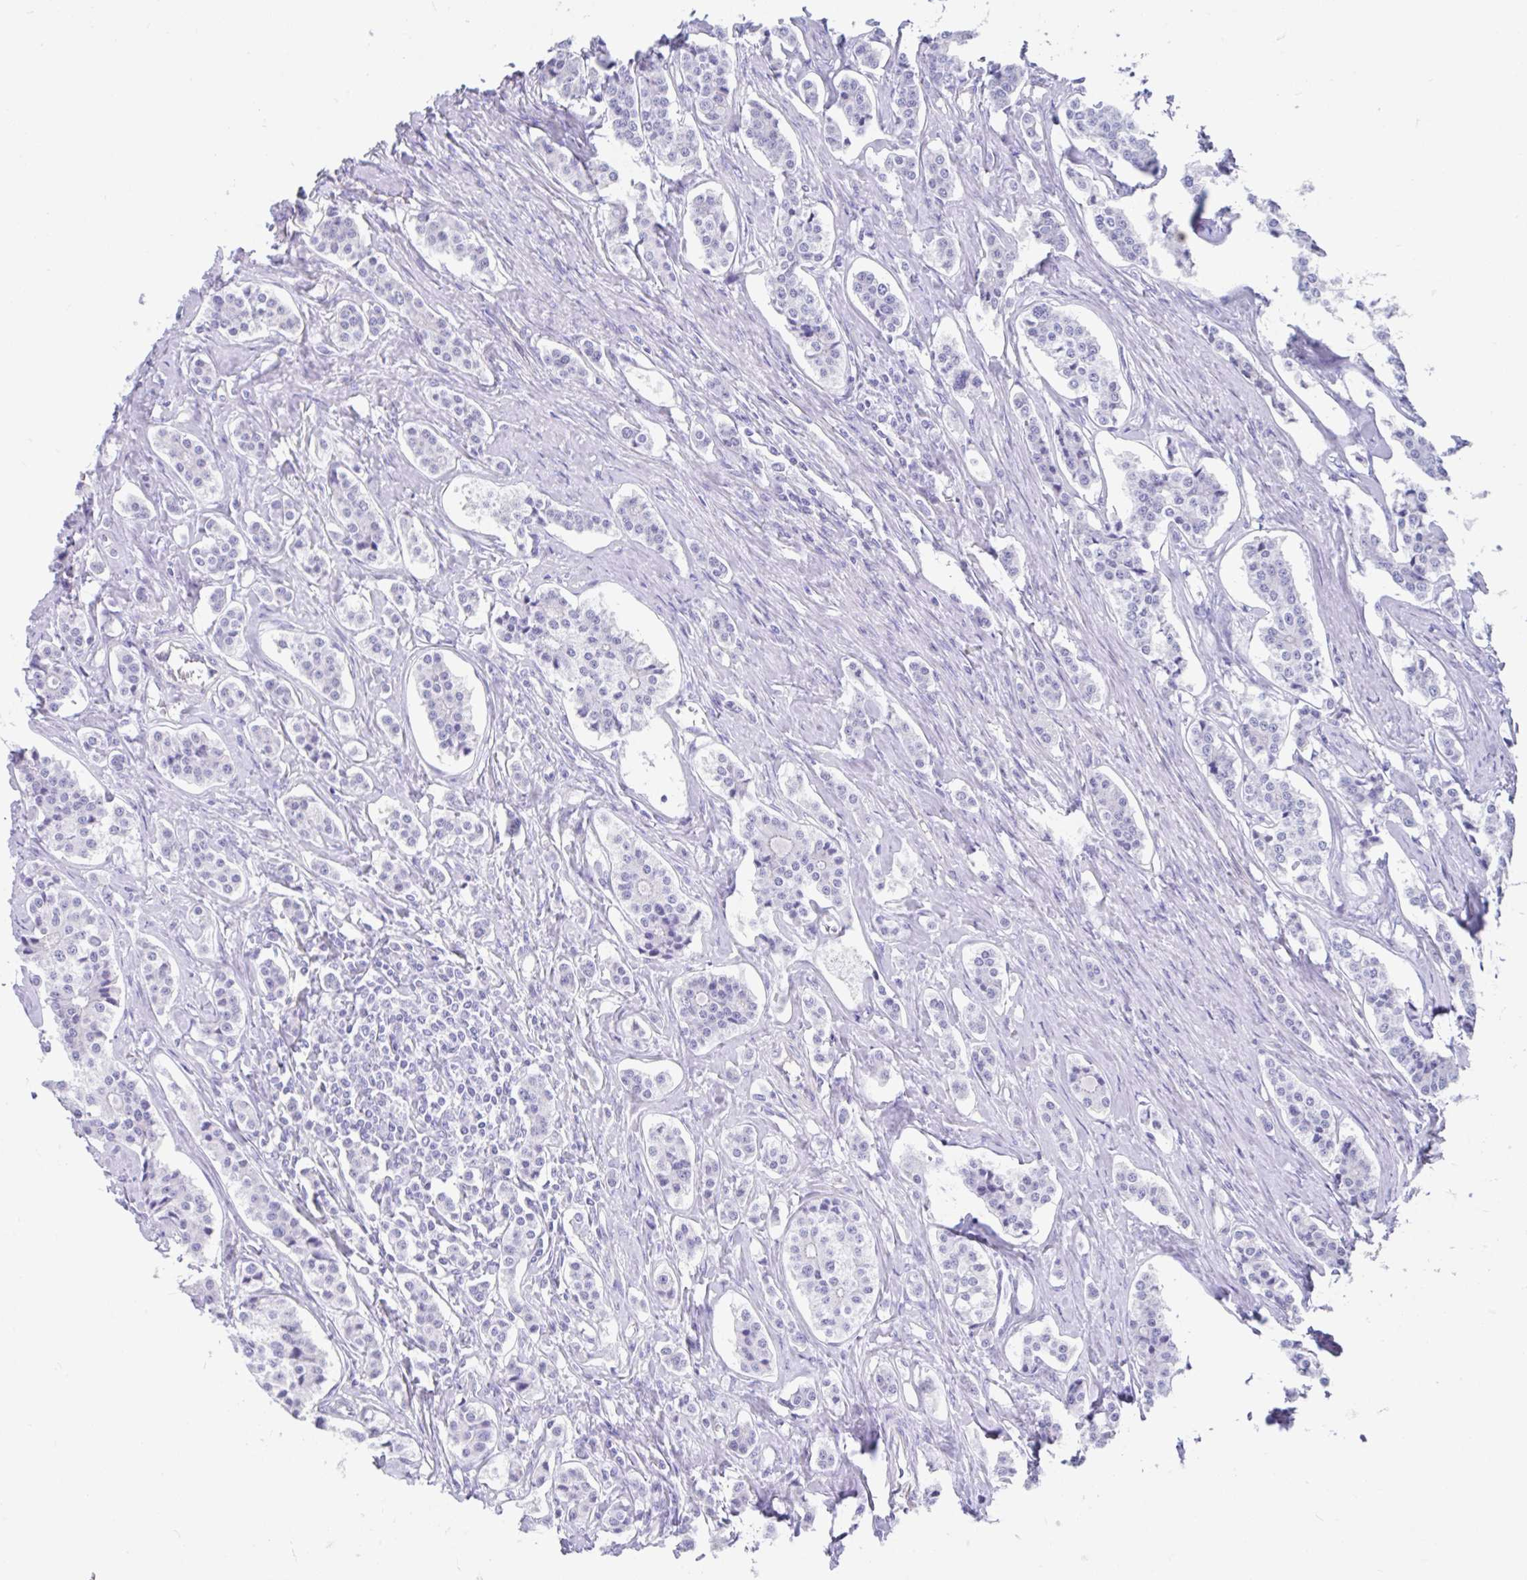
{"staining": {"intensity": "negative", "quantity": "none", "location": "none"}, "tissue": "carcinoid", "cell_type": "Tumor cells", "image_type": "cancer", "snomed": [{"axis": "morphology", "description": "Carcinoid, malignant, NOS"}, {"axis": "topography", "description": "Small intestine"}], "caption": "A photomicrograph of carcinoid stained for a protein displays no brown staining in tumor cells.", "gene": "FAM107A", "patient": {"sex": "male", "age": 63}}